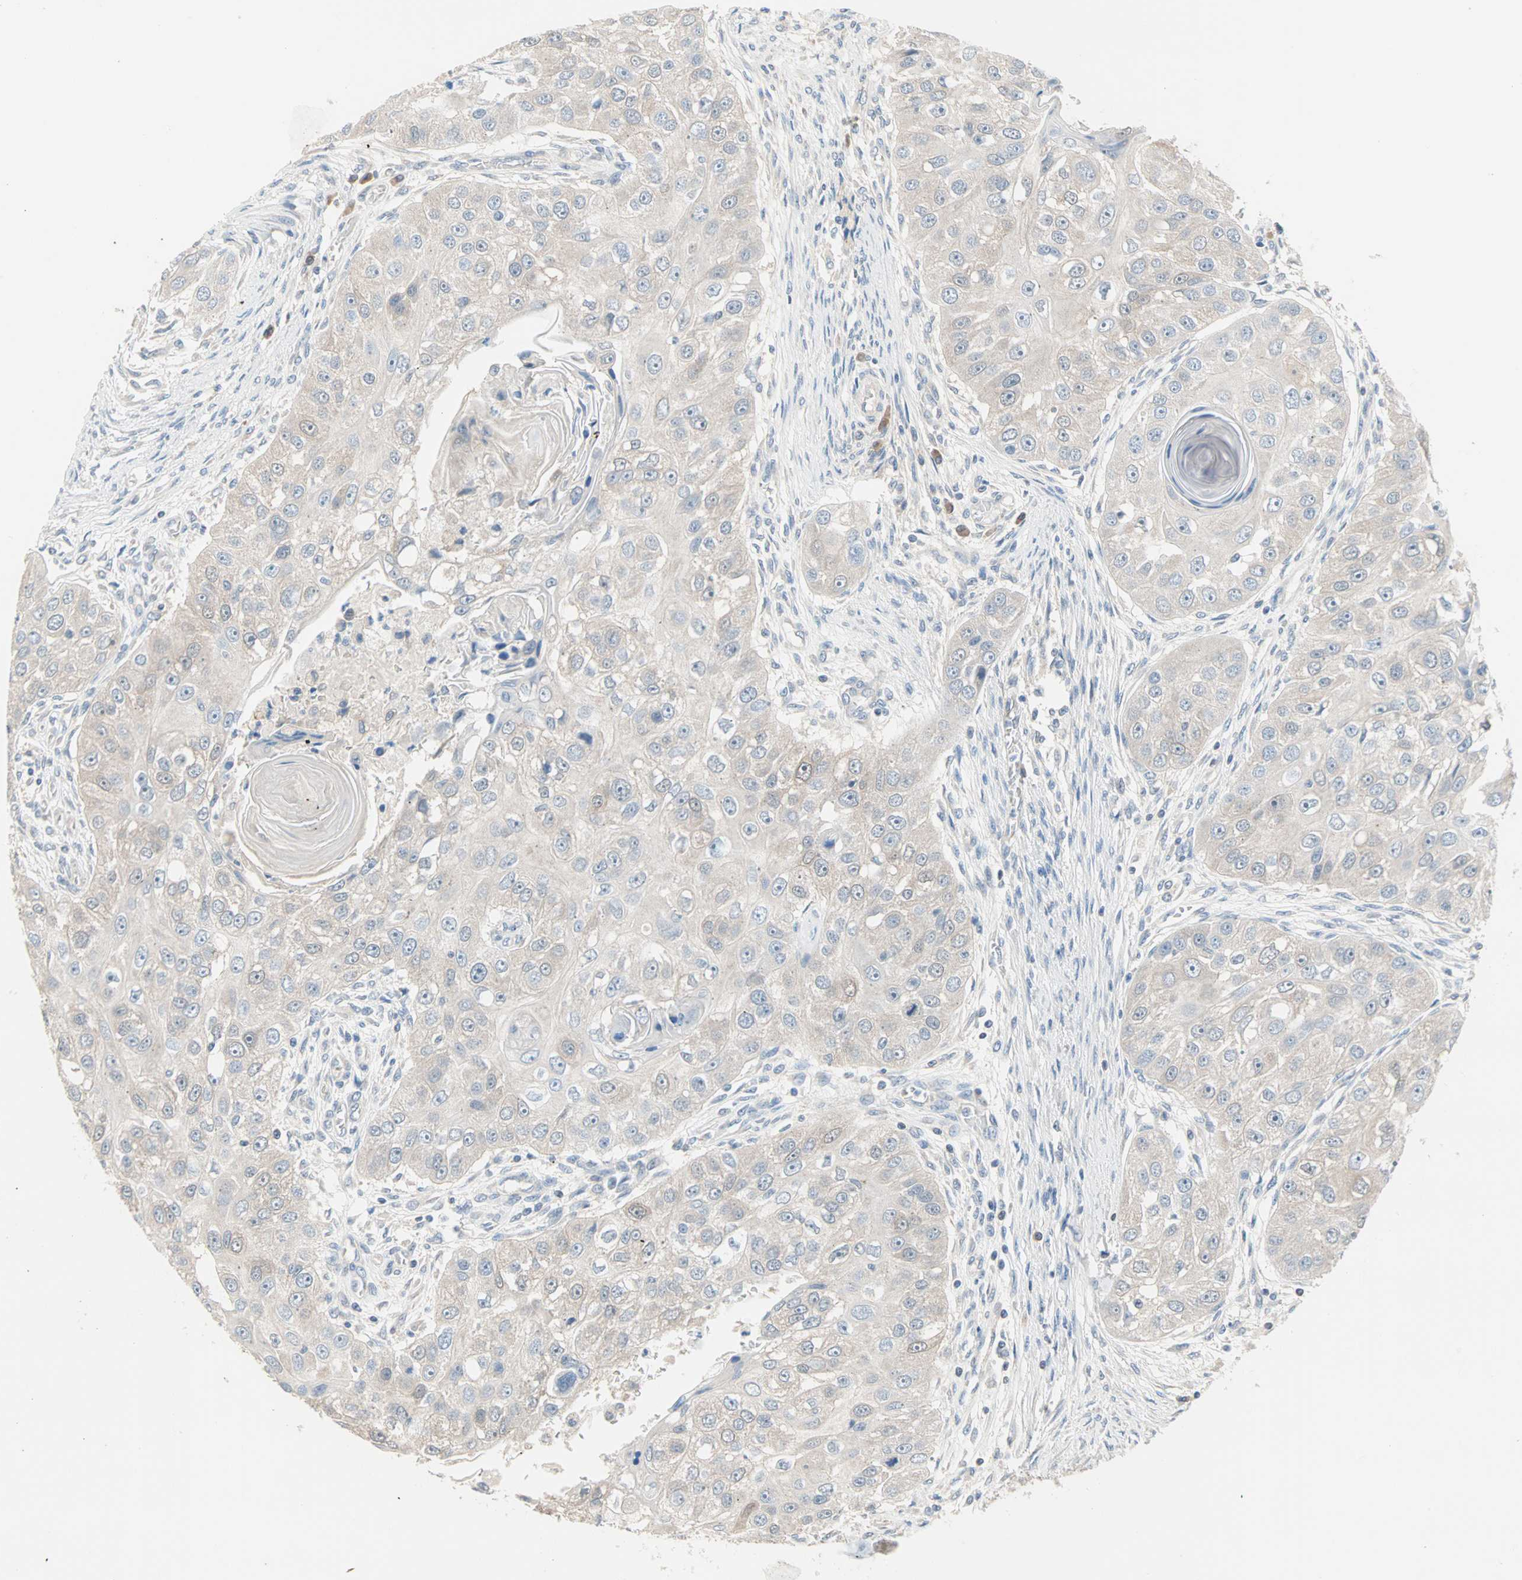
{"staining": {"intensity": "weak", "quantity": ">75%", "location": "cytoplasmic/membranous"}, "tissue": "head and neck cancer", "cell_type": "Tumor cells", "image_type": "cancer", "snomed": [{"axis": "morphology", "description": "Normal tissue, NOS"}, {"axis": "morphology", "description": "Squamous cell carcinoma, NOS"}, {"axis": "topography", "description": "Skeletal muscle"}, {"axis": "topography", "description": "Head-Neck"}], "caption": "DAB (3,3'-diaminobenzidine) immunohistochemical staining of head and neck squamous cell carcinoma demonstrates weak cytoplasmic/membranous protein staining in about >75% of tumor cells.", "gene": "MPI", "patient": {"sex": "male", "age": 51}}